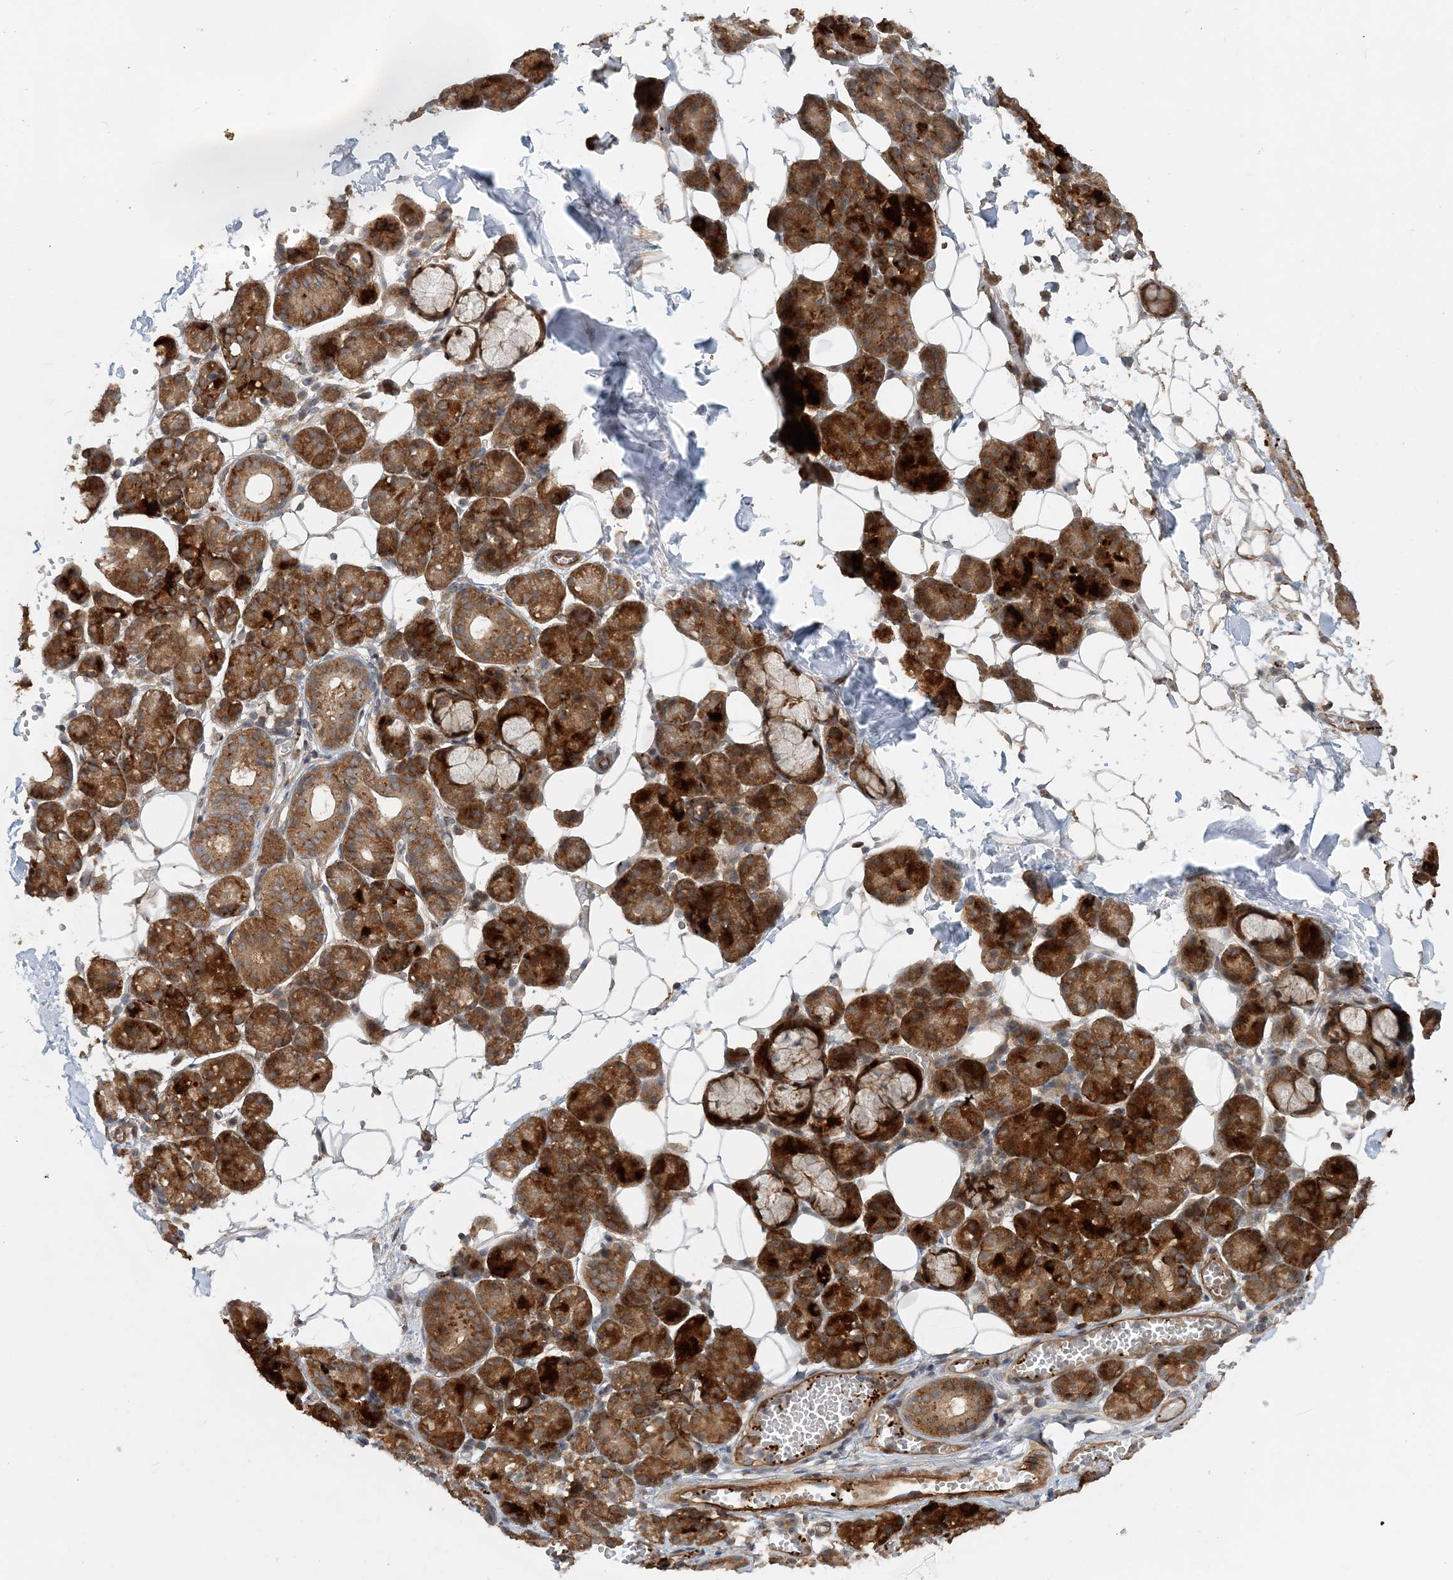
{"staining": {"intensity": "strong", "quantity": "25%-75%", "location": "cytoplasmic/membranous"}, "tissue": "salivary gland", "cell_type": "Glandular cells", "image_type": "normal", "snomed": [{"axis": "morphology", "description": "Normal tissue, NOS"}, {"axis": "topography", "description": "Salivary gland"}], "caption": "This is a photomicrograph of IHC staining of unremarkable salivary gland, which shows strong expression in the cytoplasmic/membranous of glandular cells.", "gene": "GEMIN5", "patient": {"sex": "male", "age": 63}}